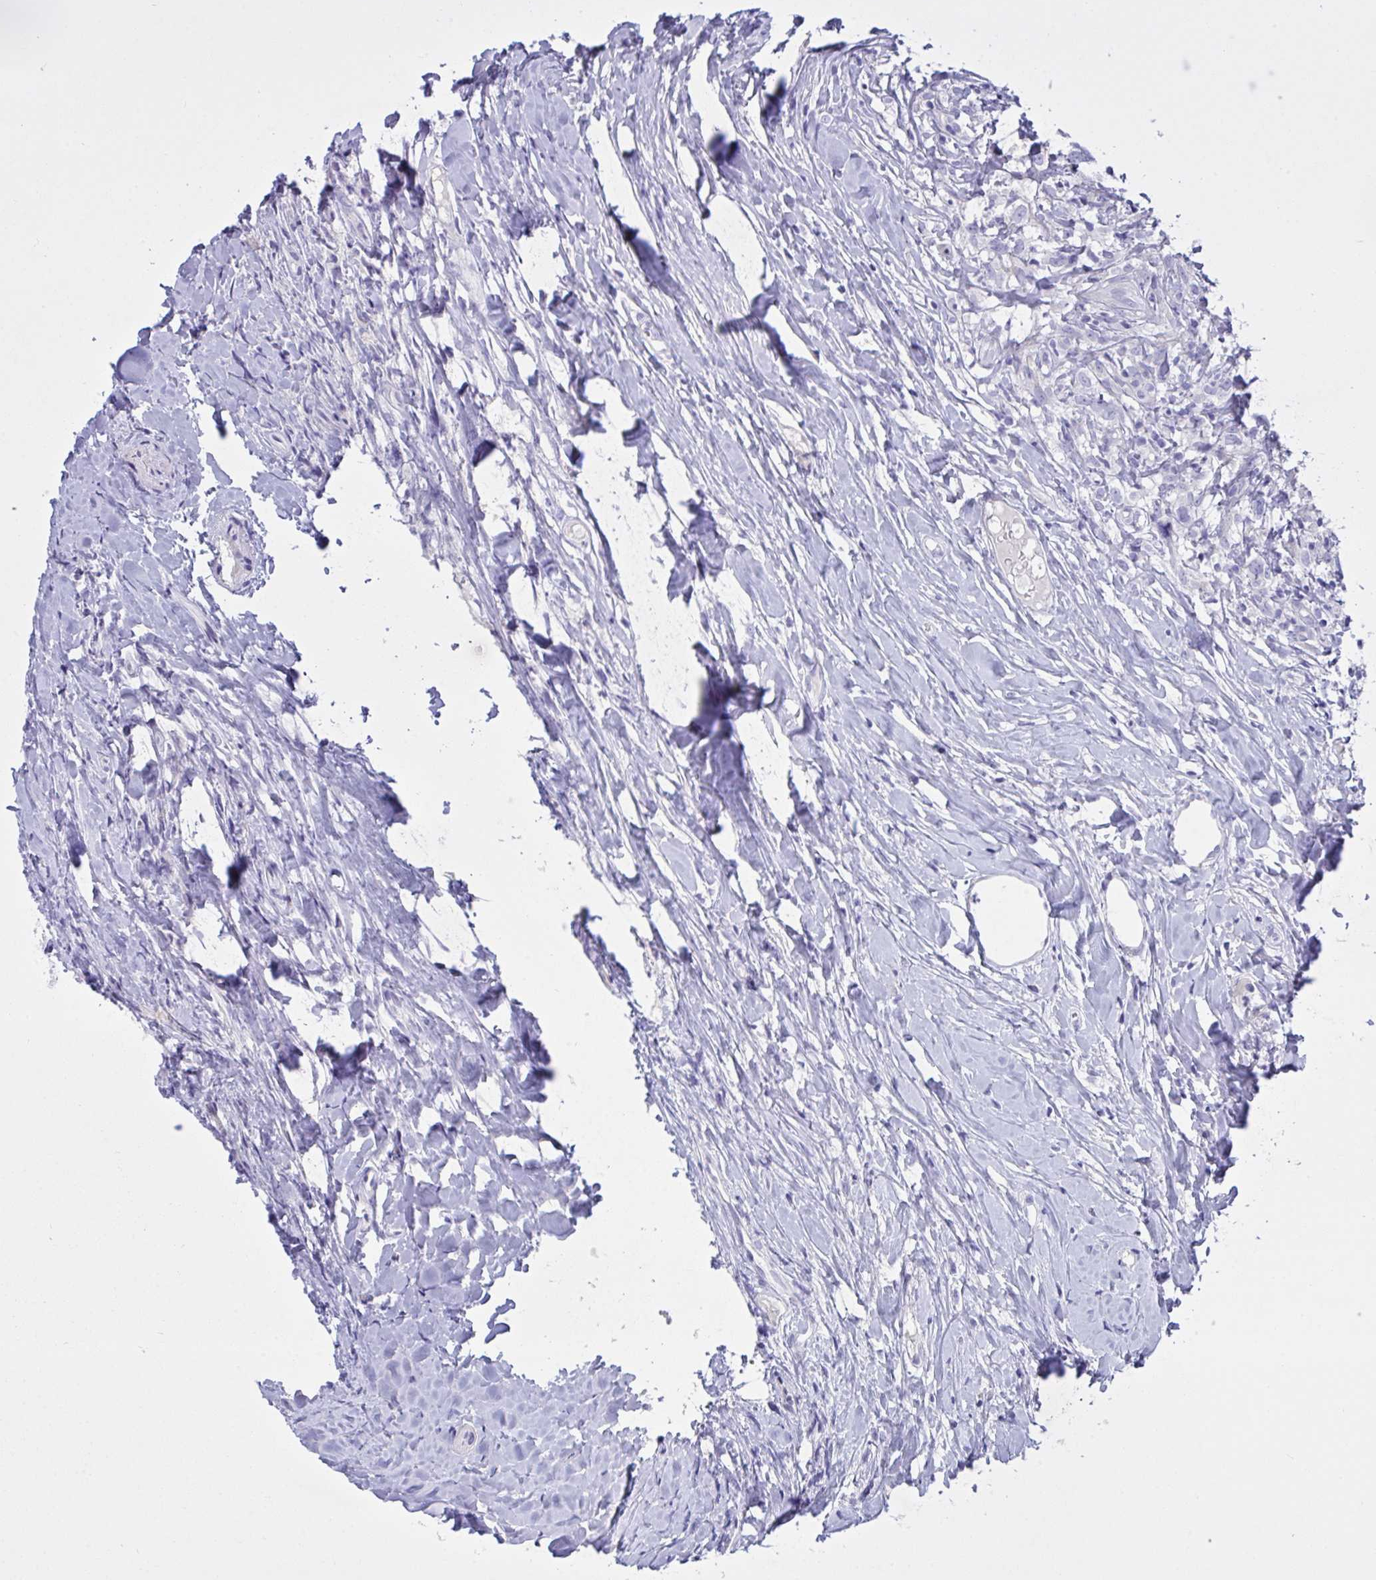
{"staining": {"intensity": "negative", "quantity": "none", "location": "none"}, "tissue": "lymphoma", "cell_type": "Tumor cells", "image_type": "cancer", "snomed": [{"axis": "morphology", "description": "Hodgkin's disease, NOS"}, {"axis": "topography", "description": "No Tissue"}], "caption": "High magnification brightfield microscopy of Hodgkin's disease stained with DAB (brown) and counterstained with hematoxylin (blue): tumor cells show no significant expression.", "gene": "FAM86B1", "patient": {"sex": "female", "age": 21}}